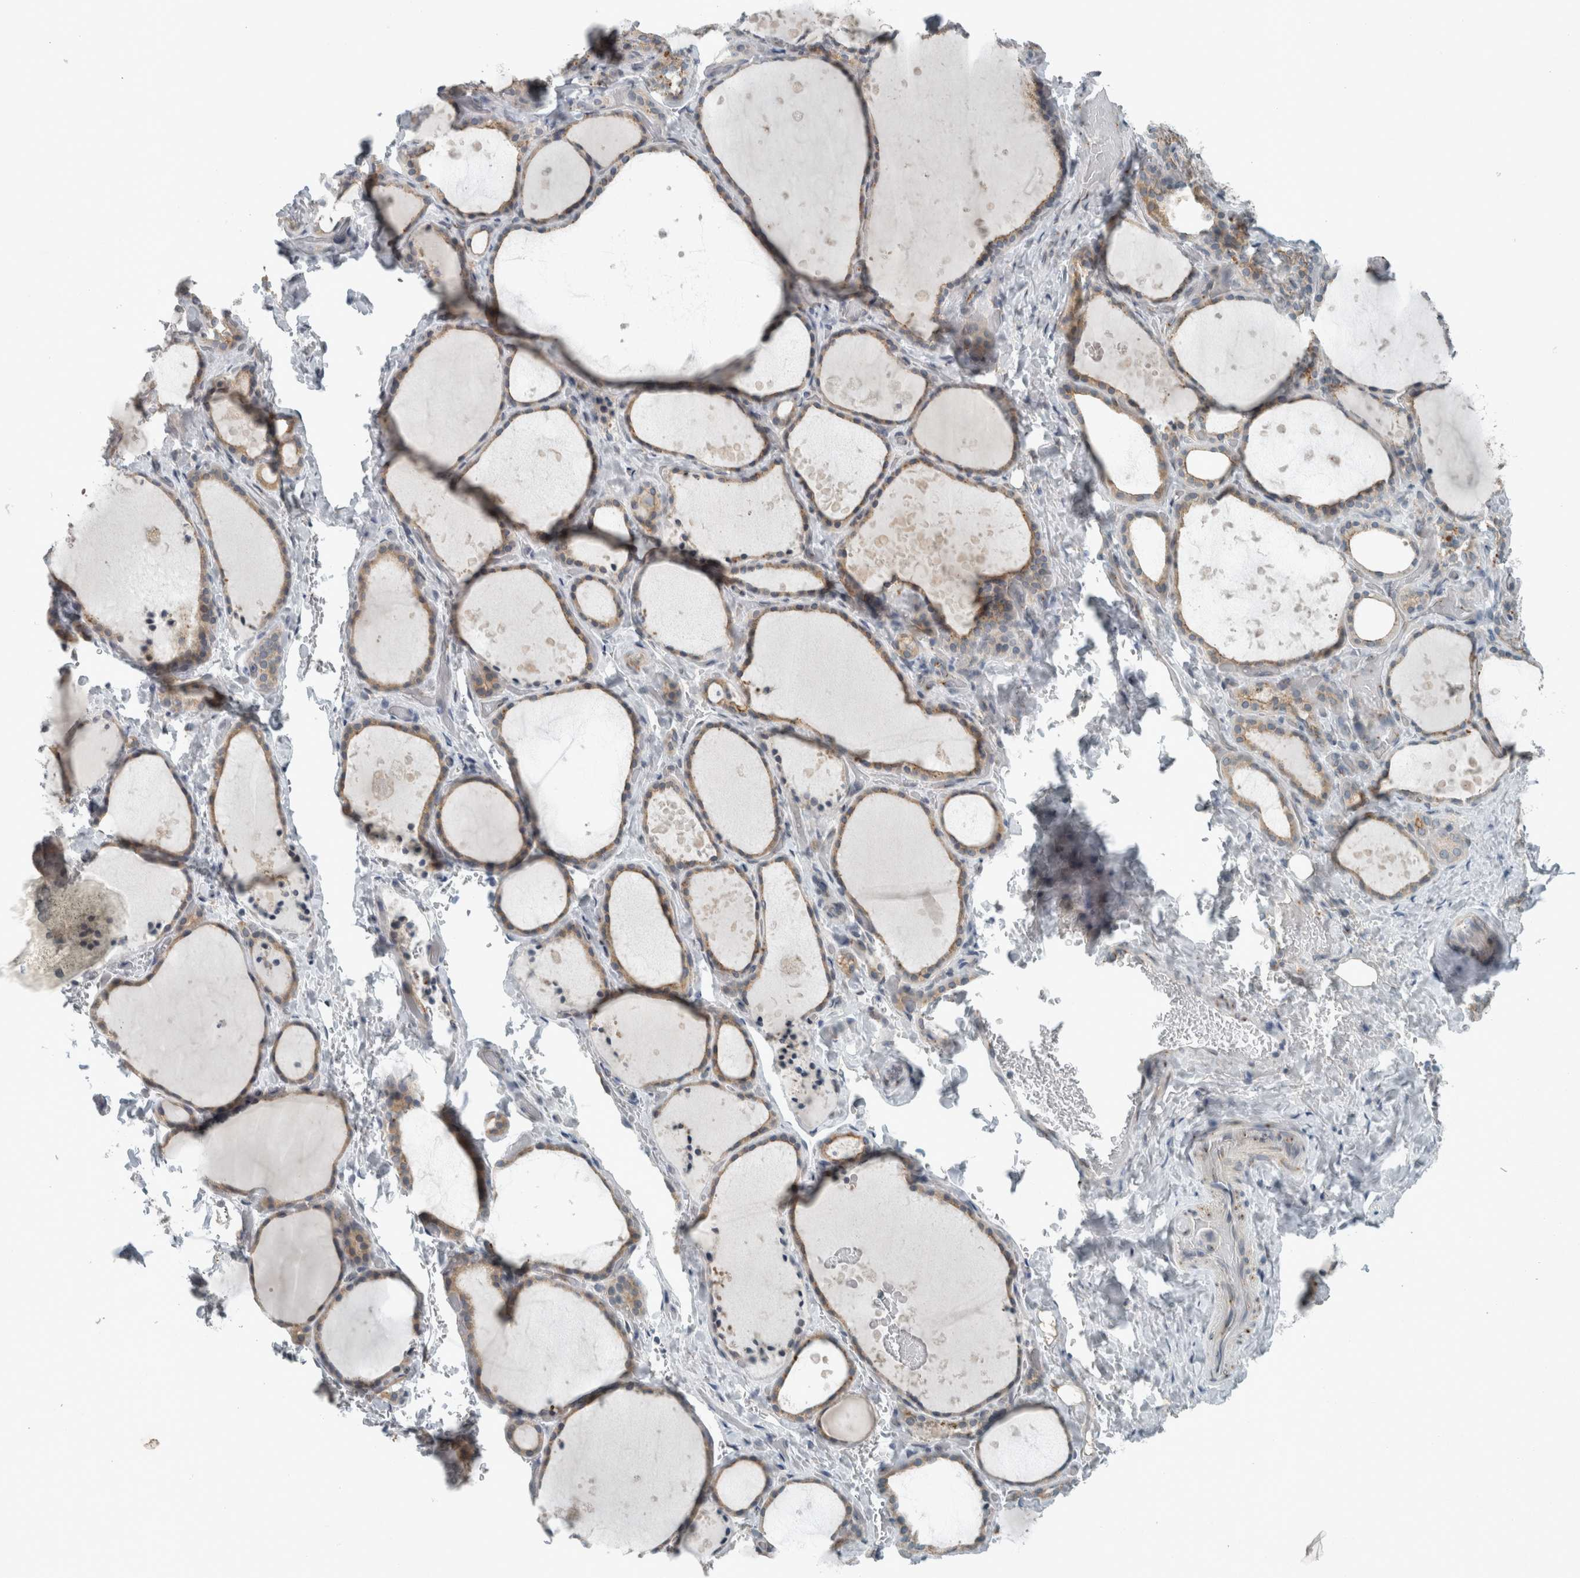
{"staining": {"intensity": "weak", "quantity": ">75%", "location": "cytoplasmic/membranous"}, "tissue": "thyroid gland", "cell_type": "Glandular cells", "image_type": "normal", "snomed": [{"axis": "morphology", "description": "Normal tissue, NOS"}, {"axis": "topography", "description": "Thyroid gland"}], "caption": "A low amount of weak cytoplasmic/membranous expression is present in approximately >75% of glandular cells in normal thyroid gland.", "gene": "KIF1C", "patient": {"sex": "female", "age": 44}}